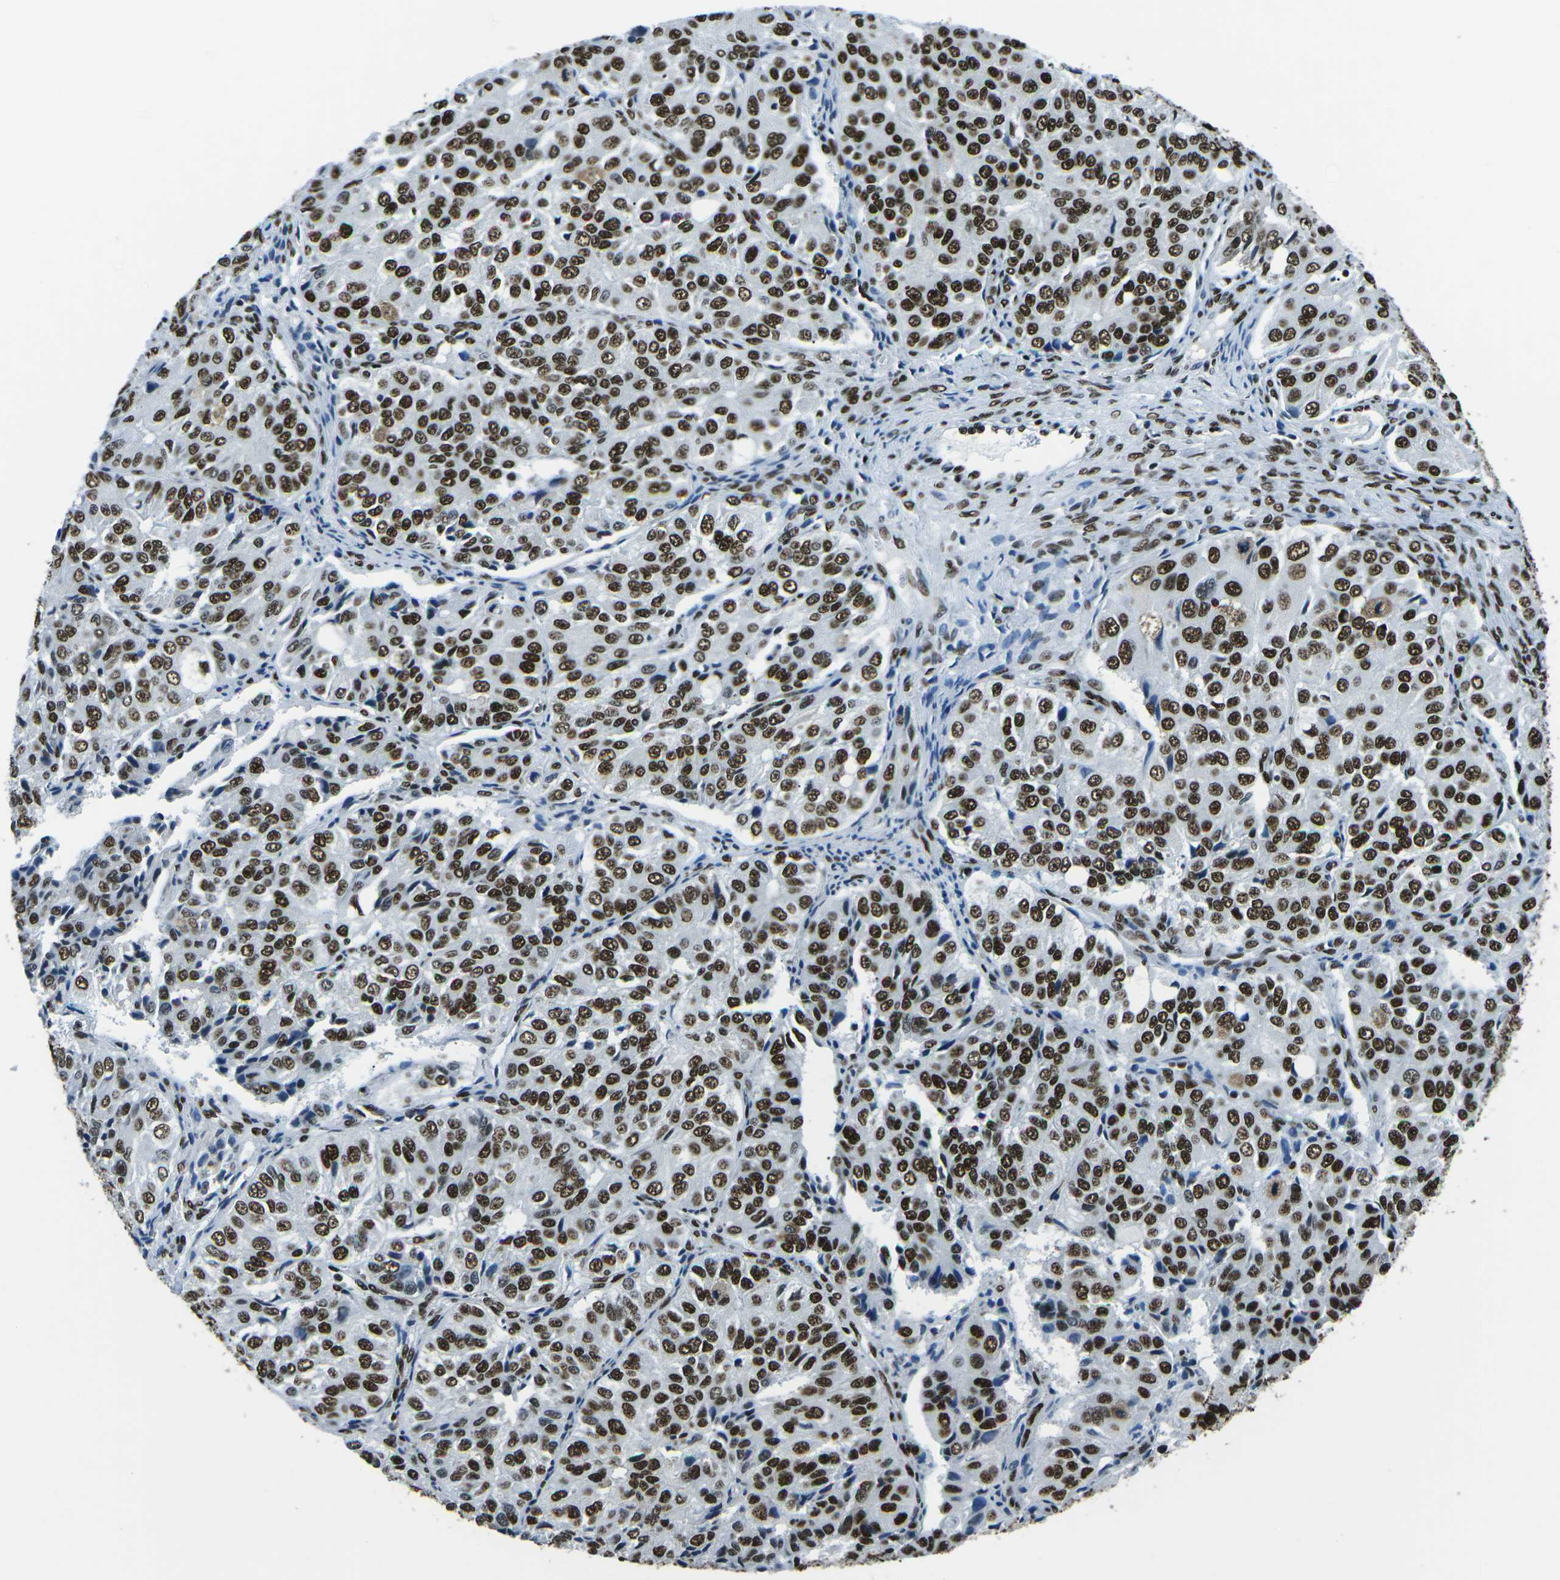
{"staining": {"intensity": "strong", "quantity": ">75%", "location": "nuclear"}, "tissue": "ovarian cancer", "cell_type": "Tumor cells", "image_type": "cancer", "snomed": [{"axis": "morphology", "description": "Carcinoma, endometroid"}, {"axis": "topography", "description": "Ovary"}], "caption": "Immunohistochemistry histopathology image of neoplastic tissue: ovarian cancer stained using IHC shows high levels of strong protein expression localized specifically in the nuclear of tumor cells, appearing as a nuclear brown color.", "gene": "HNRNPL", "patient": {"sex": "female", "age": 51}}